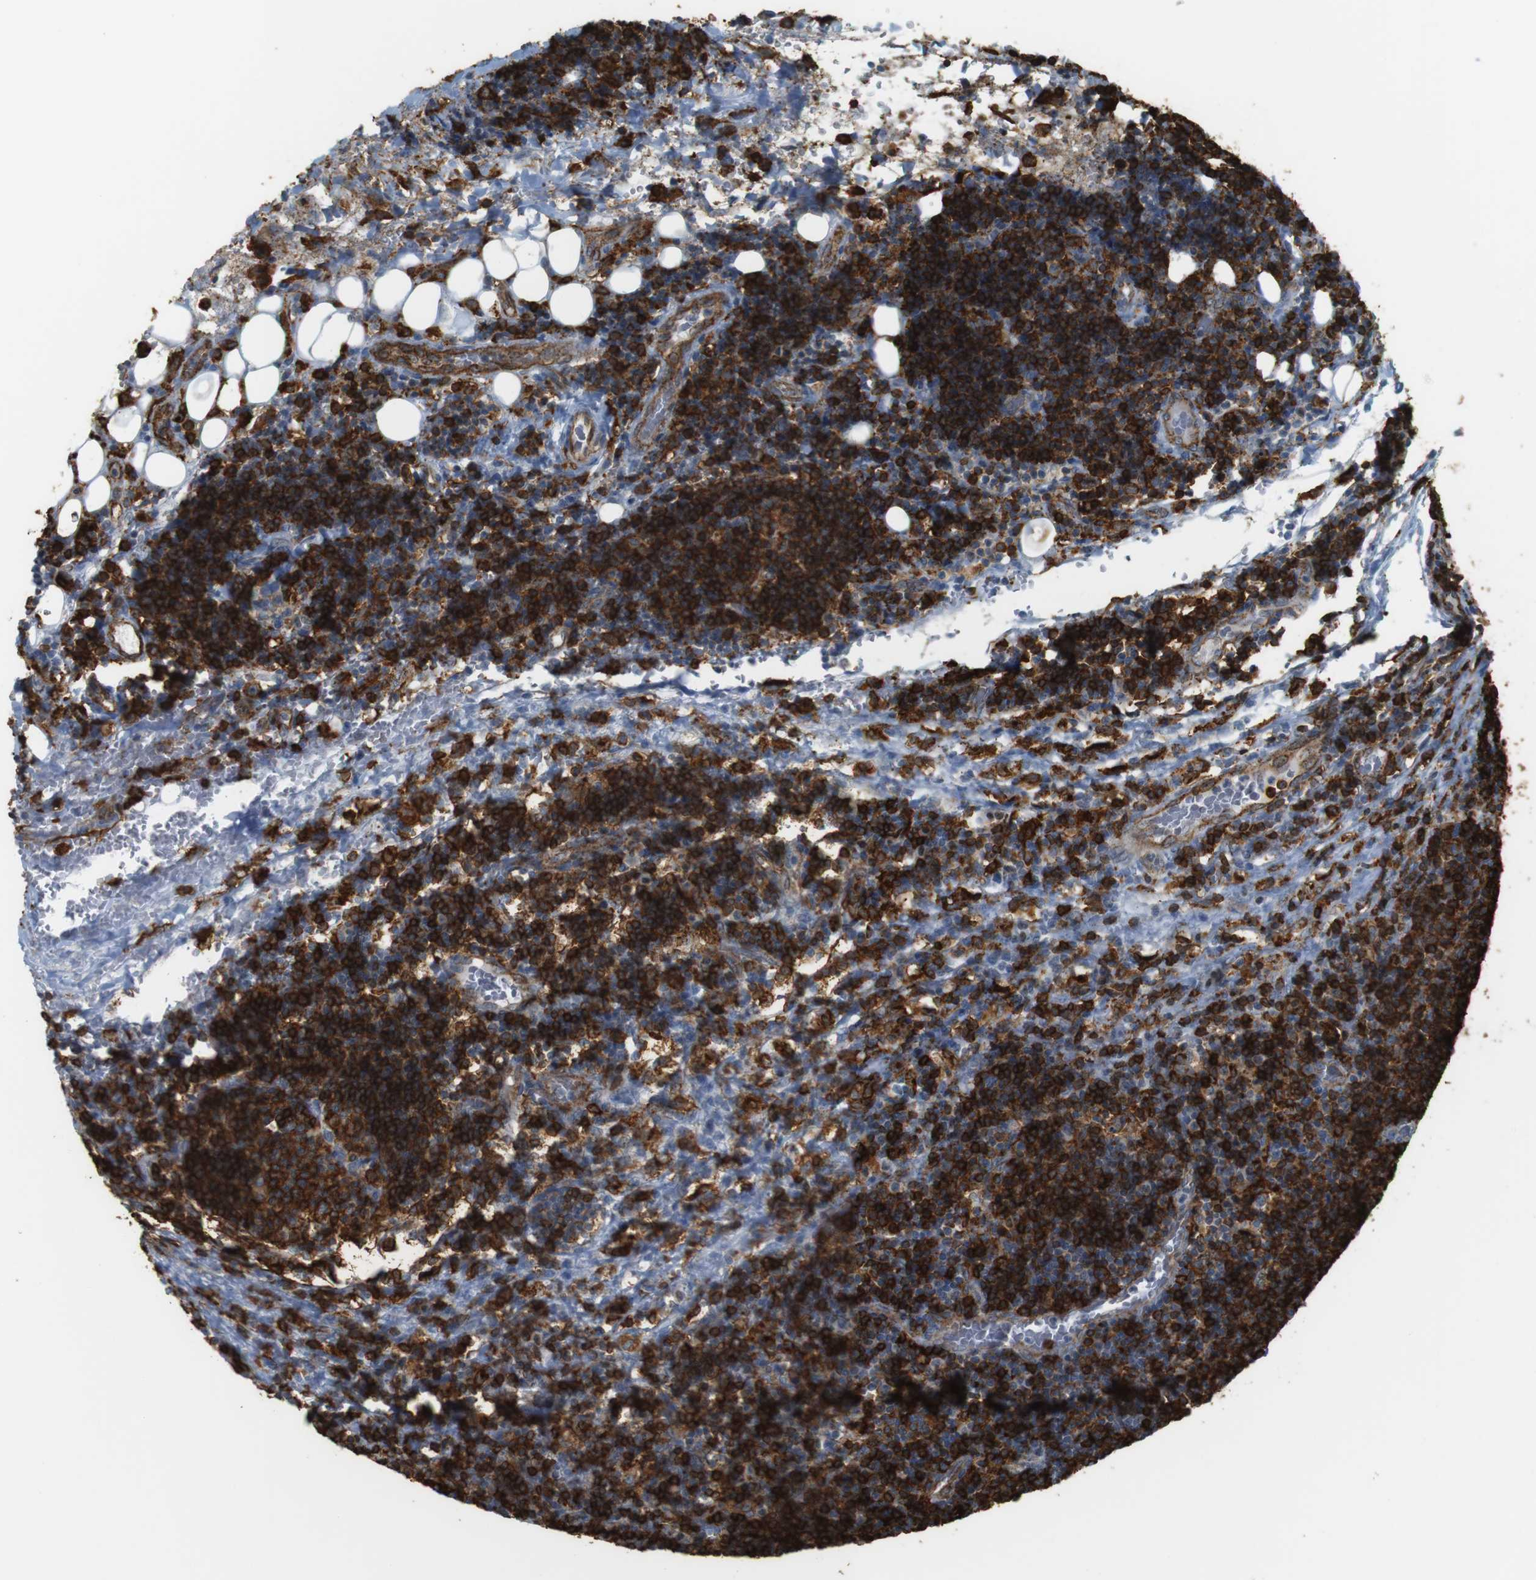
{"staining": {"intensity": "strong", "quantity": ">75%", "location": "cytoplasmic/membranous"}, "tissue": "lymph node", "cell_type": "Germinal center cells", "image_type": "normal", "snomed": [{"axis": "morphology", "description": "Normal tissue, NOS"}, {"axis": "topography", "description": "Lymph node"}, {"axis": "topography", "description": "Salivary gland"}], "caption": "Germinal center cells show high levels of strong cytoplasmic/membranous positivity in about >75% of cells in normal human lymph node.", "gene": "HLA", "patient": {"sex": "male", "age": 8}}